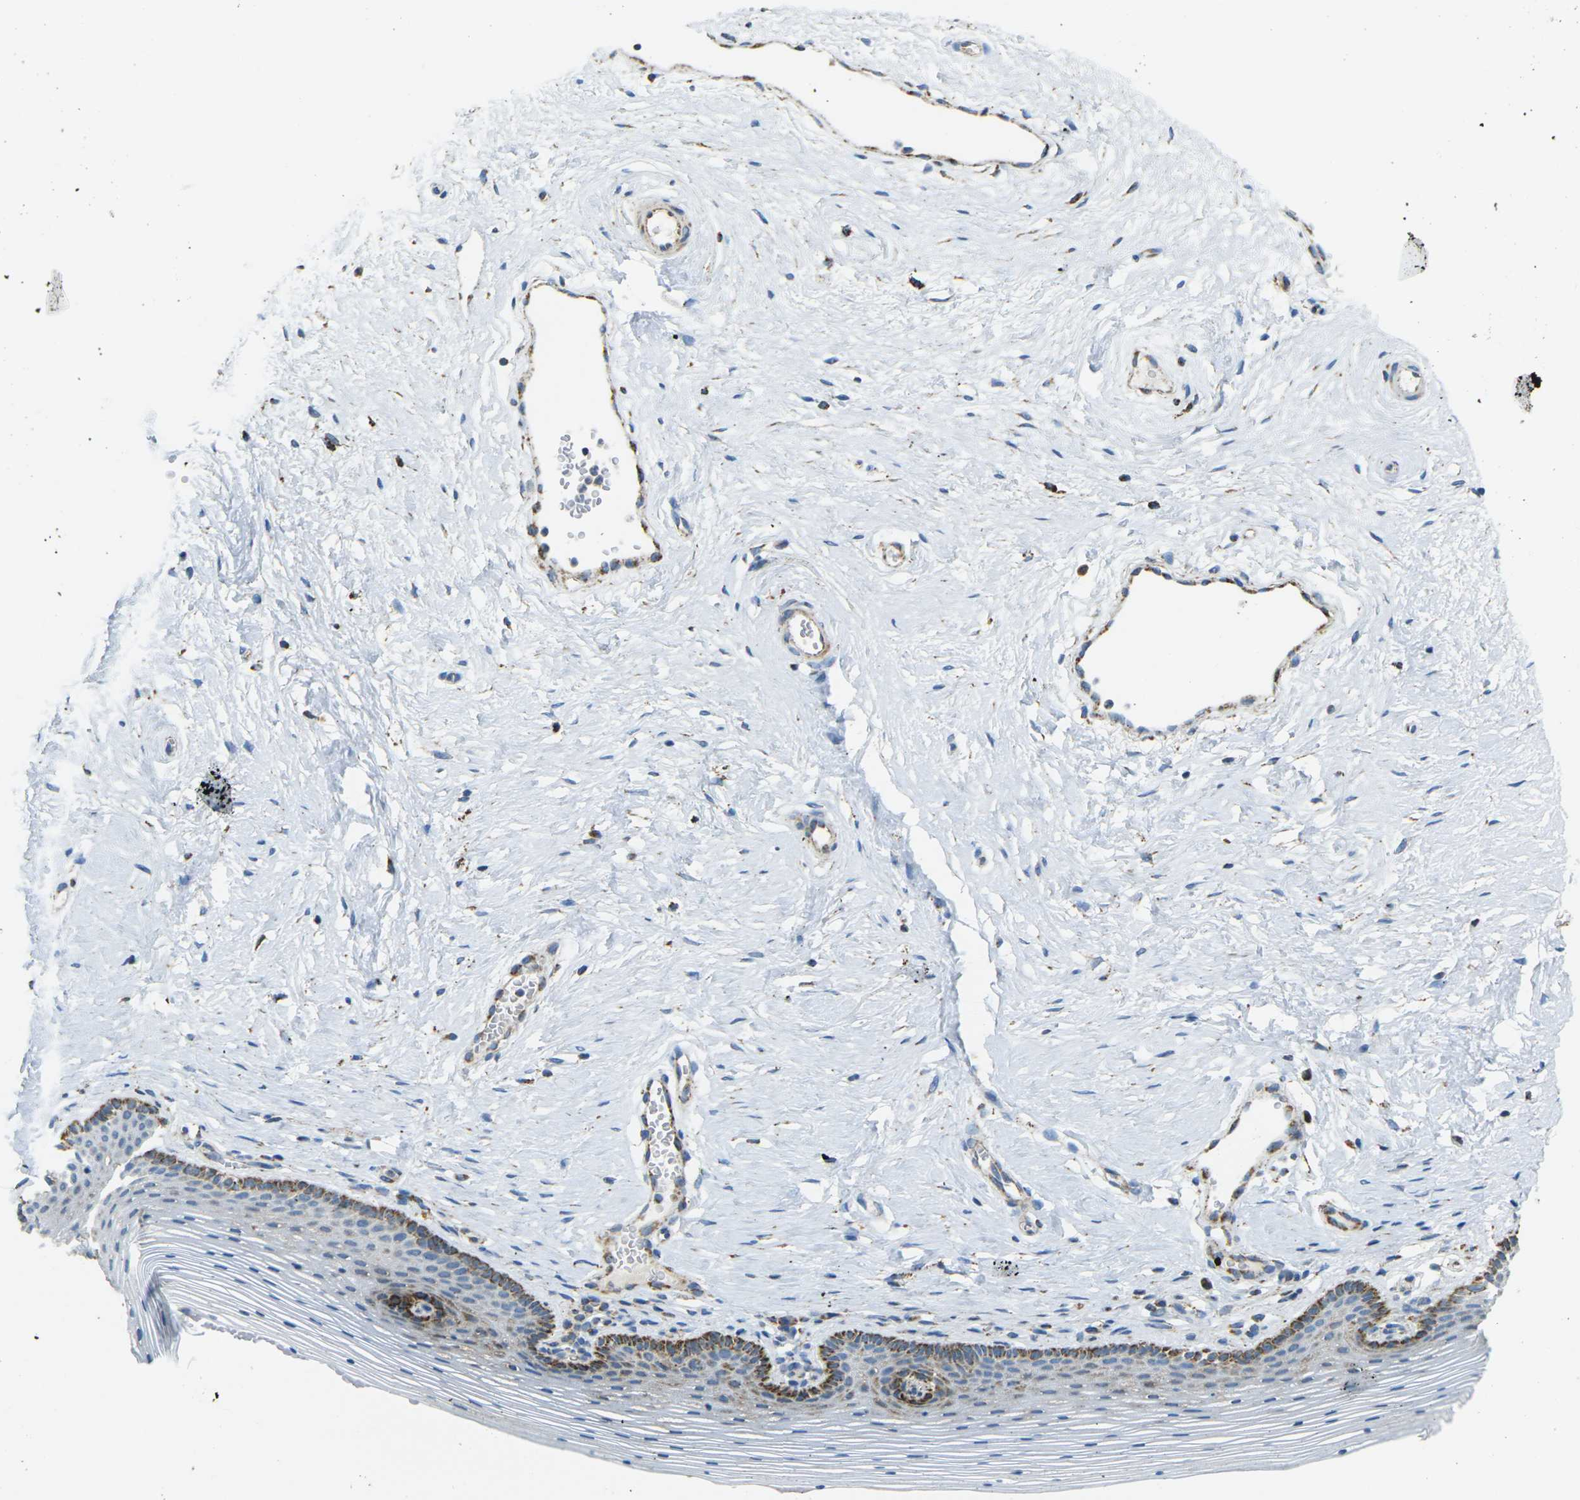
{"staining": {"intensity": "strong", "quantity": "<25%", "location": "cytoplasmic/membranous"}, "tissue": "vagina", "cell_type": "Squamous epithelial cells", "image_type": "normal", "snomed": [{"axis": "morphology", "description": "Normal tissue, NOS"}, {"axis": "topography", "description": "Vagina"}], "caption": "Immunohistochemical staining of normal vagina shows medium levels of strong cytoplasmic/membranous positivity in about <25% of squamous epithelial cells.", "gene": "CYB5R1", "patient": {"sex": "female", "age": 32}}